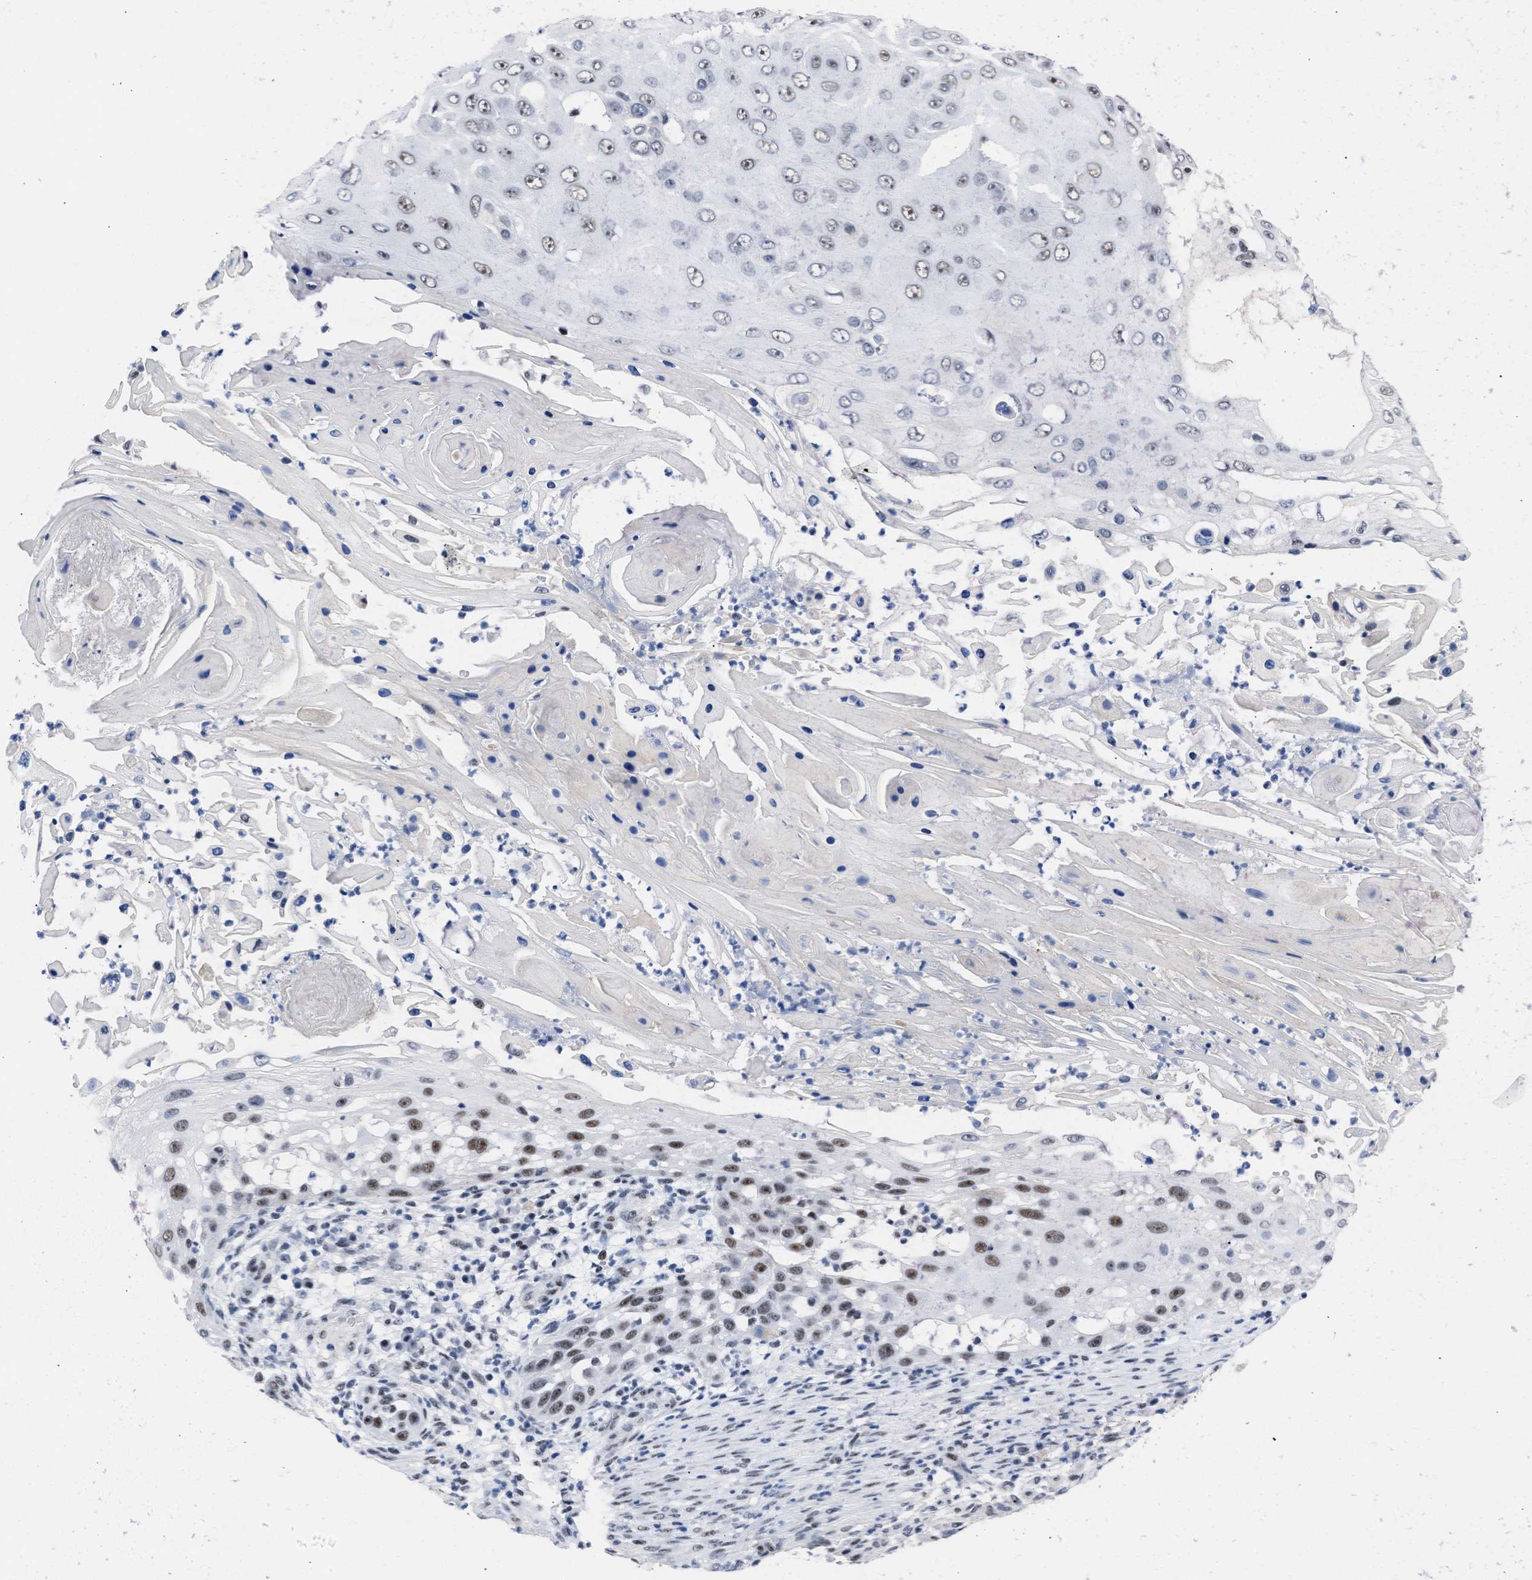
{"staining": {"intensity": "moderate", "quantity": ">75%", "location": "nuclear"}, "tissue": "skin cancer", "cell_type": "Tumor cells", "image_type": "cancer", "snomed": [{"axis": "morphology", "description": "Squamous cell carcinoma, NOS"}, {"axis": "topography", "description": "Skin"}], "caption": "Immunohistochemistry (IHC) staining of skin cancer, which displays medium levels of moderate nuclear expression in approximately >75% of tumor cells indicating moderate nuclear protein positivity. The staining was performed using DAB (3,3'-diaminobenzidine) (brown) for protein detection and nuclei were counterstained in hematoxylin (blue).", "gene": "DDX41", "patient": {"sex": "female", "age": 44}}